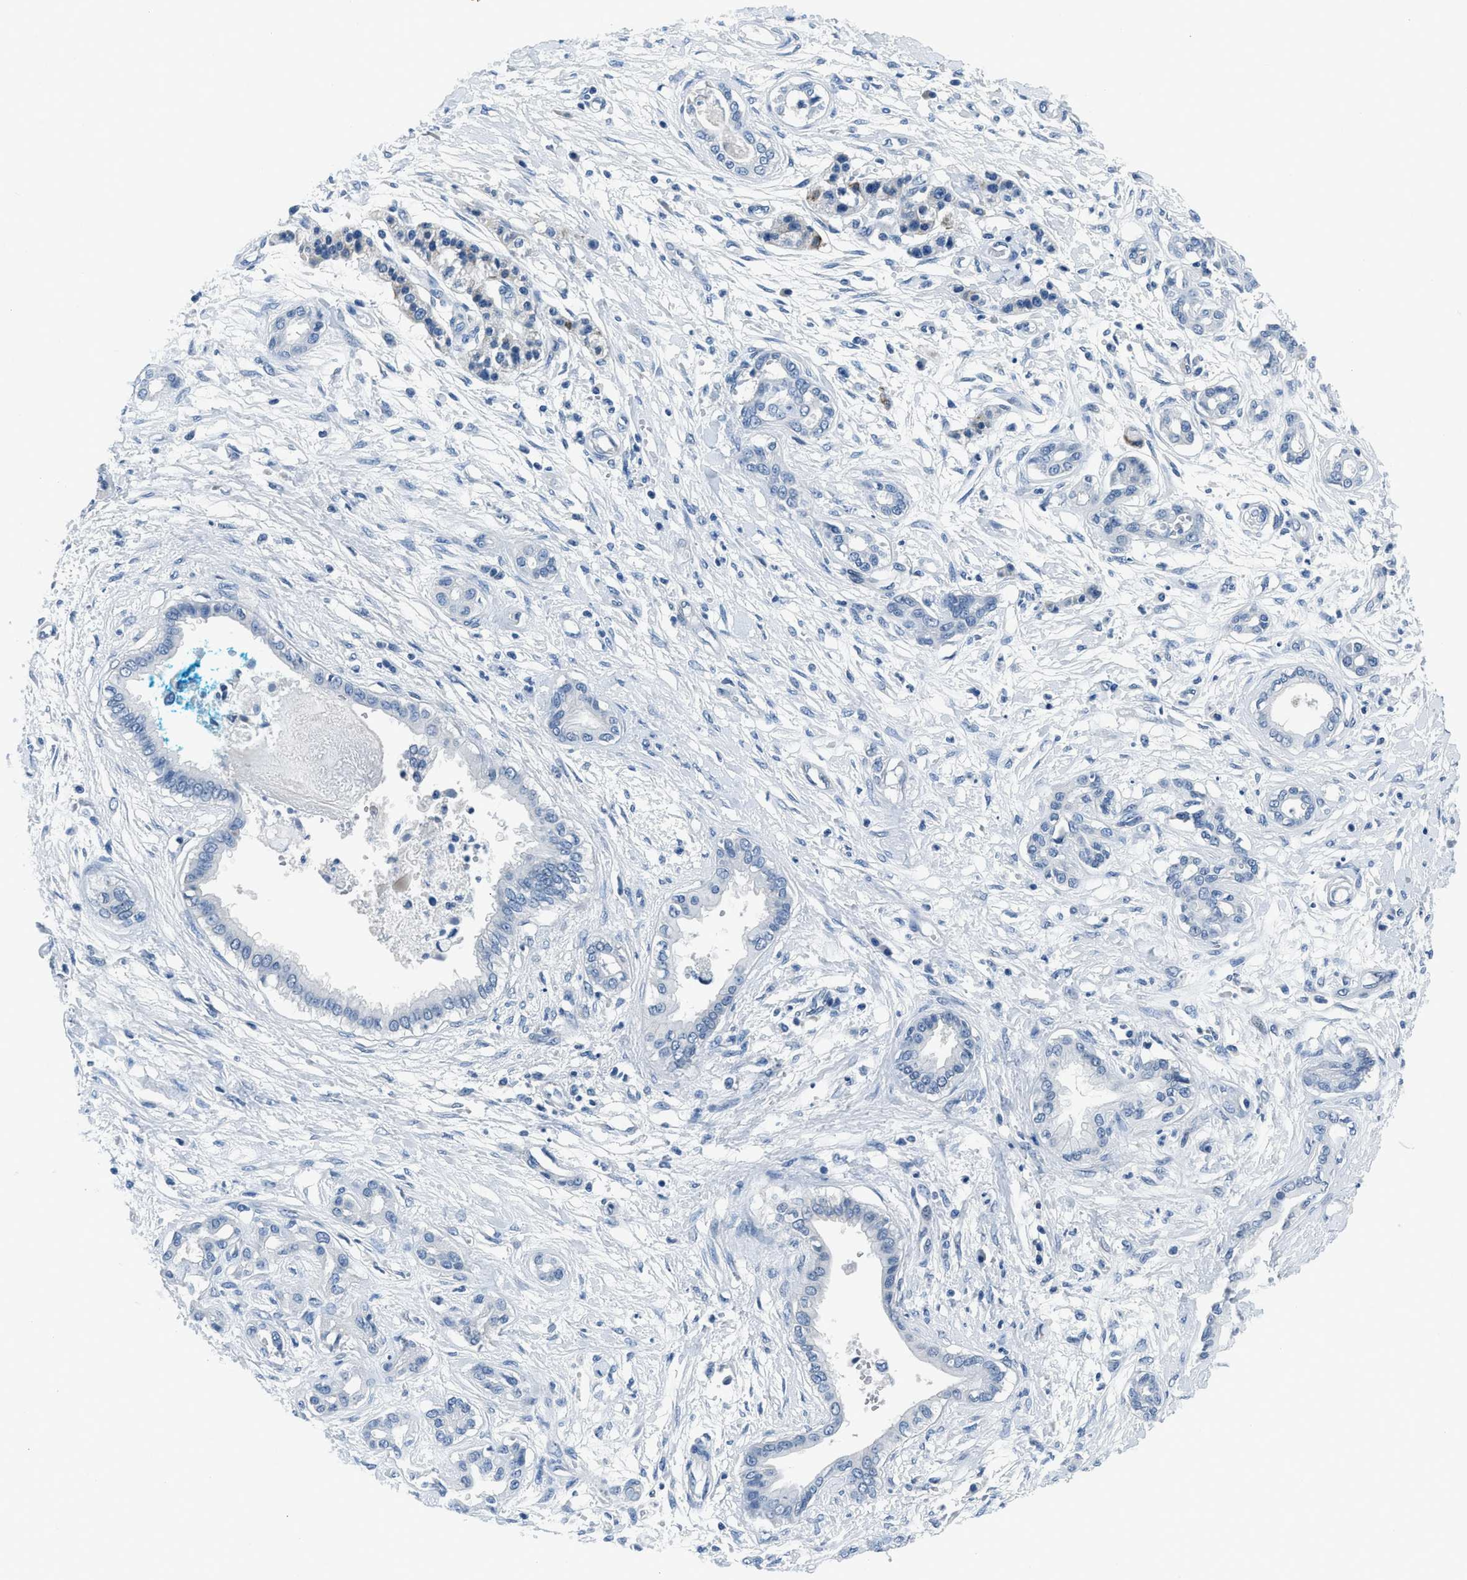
{"staining": {"intensity": "negative", "quantity": "none", "location": "none"}, "tissue": "pancreatic cancer", "cell_type": "Tumor cells", "image_type": "cancer", "snomed": [{"axis": "morphology", "description": "Adenocarcinoma, NOS"}, {"axis": "topography", "description": "Pancreas"}], "caption": "Immunohistochemical staining of human pancreatic cancer reveals no significant staining in tumor cells.", "gene": "GJA3", "patient": {"sex": "male", "age": 56}}